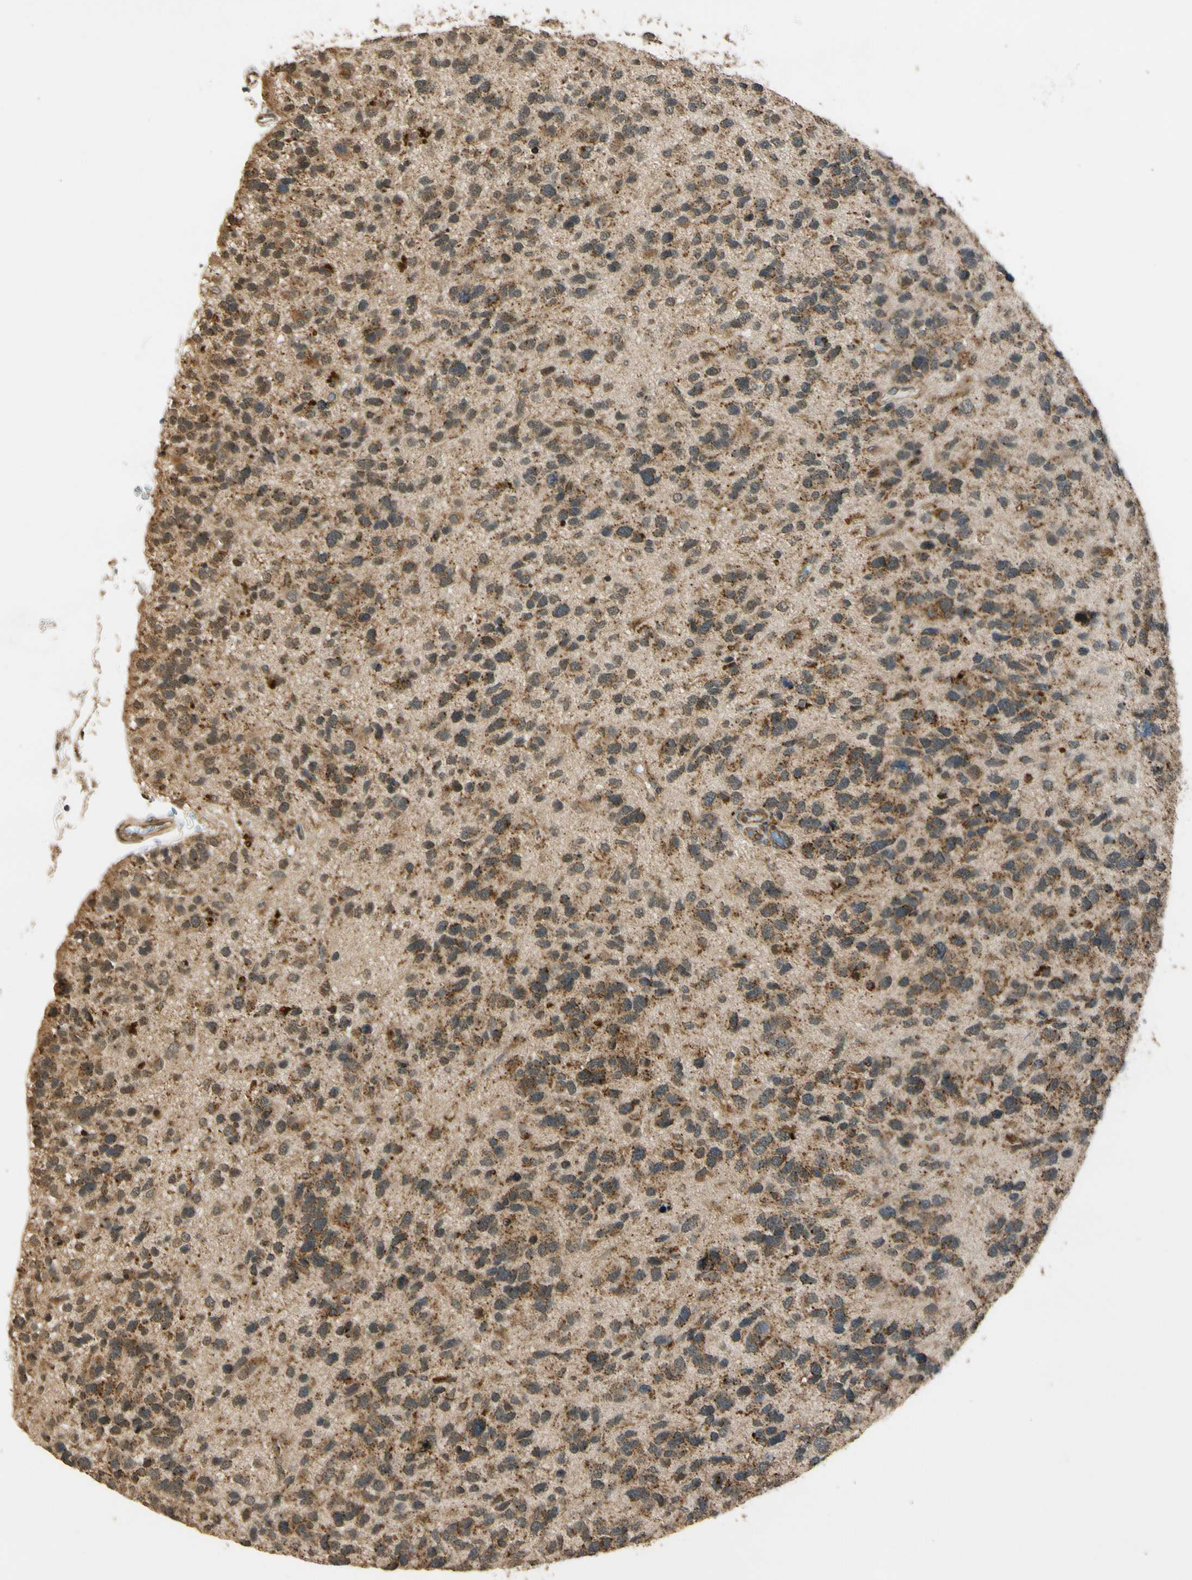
{"staining": {"intensity": "moderate", "quantity": "25%-75%", "location": "cytoplasmic/membranous"}, "tissue": "glioma", "cell_type": "Tumor cells", "image_type": "cancer", "snomed": [{"axis": "morphology", "description": "Glioma, malignant, High grade"}, {"axis": "topography", "description": "Brain"}], "caption": "Human malignant glioma (high-grade) stained for a protein (brown) exhibits moderate cytoplasmic/membranous positive positivity in approximately 25%-75% of tumor cells.", "gene": "LAMTOR1", "patient": {"sex": "female", "age": 58}}